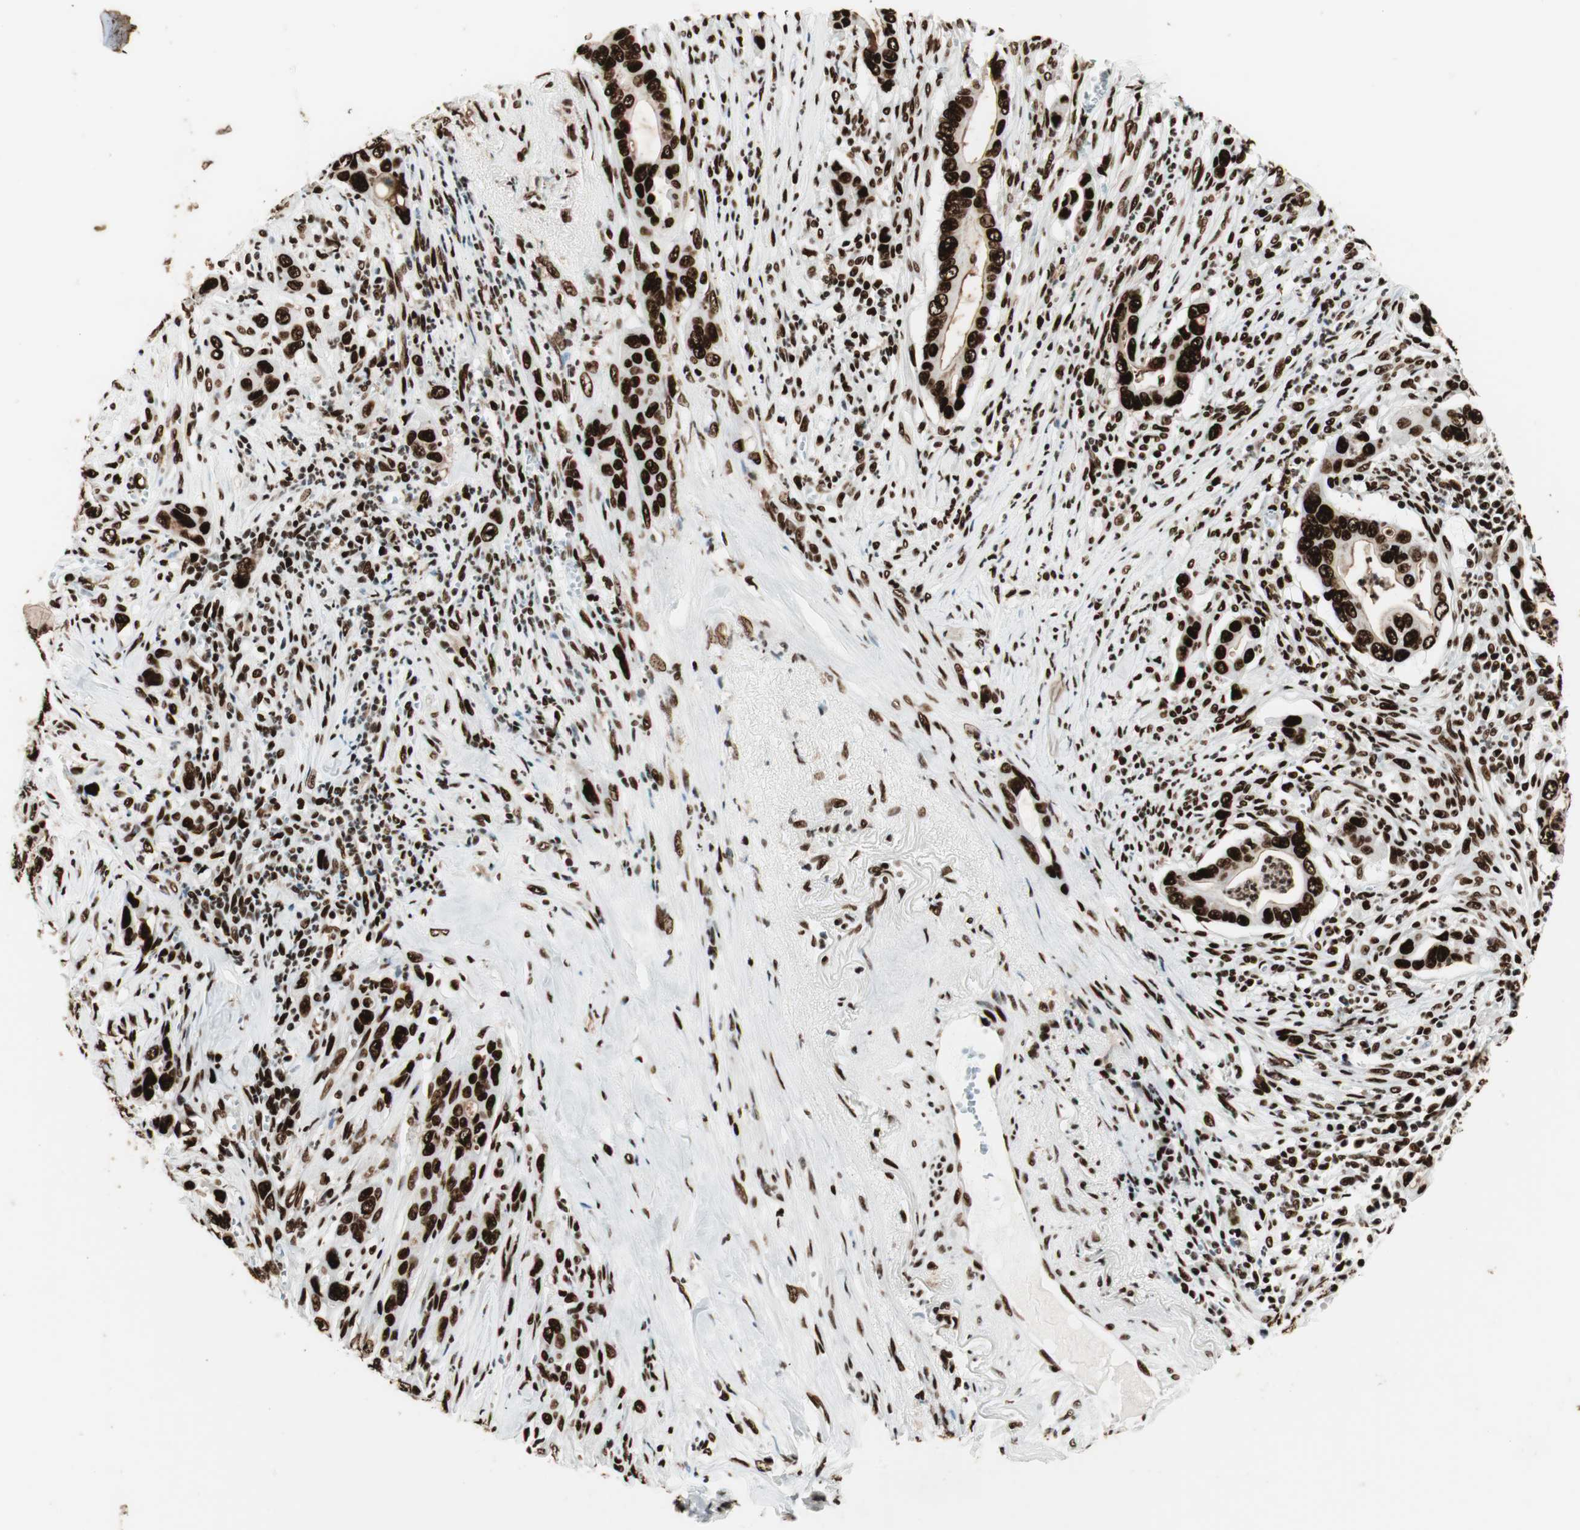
{"staining": {"intensity": "strong", "quantity": ">75%", "location": "nuclear"}, "tissue": "pancreatic cancer", "cell_type": "Tumor cells", "image_type": "cancer", "snomed": [{"axis": "morphology", "description": "Adenocarcinoma, NOS"}, {"axis": "topography", "description": "Pancreas"}], "caption": "Immunohistochemistry staining of pancreatic cancer (adenocarcinoma), which exhibits high levels of strong nuclear expression in about >75% of tumor cells indicating strong nuclear protein staining. The staining was performed using DAB (3,3'-diaminobenzidine) (brown) for protein detection and nuclei were counterstained in hematoxylin (blue).", "gene": "PSME3", "patient": {"sex": "male", "age": 59}}